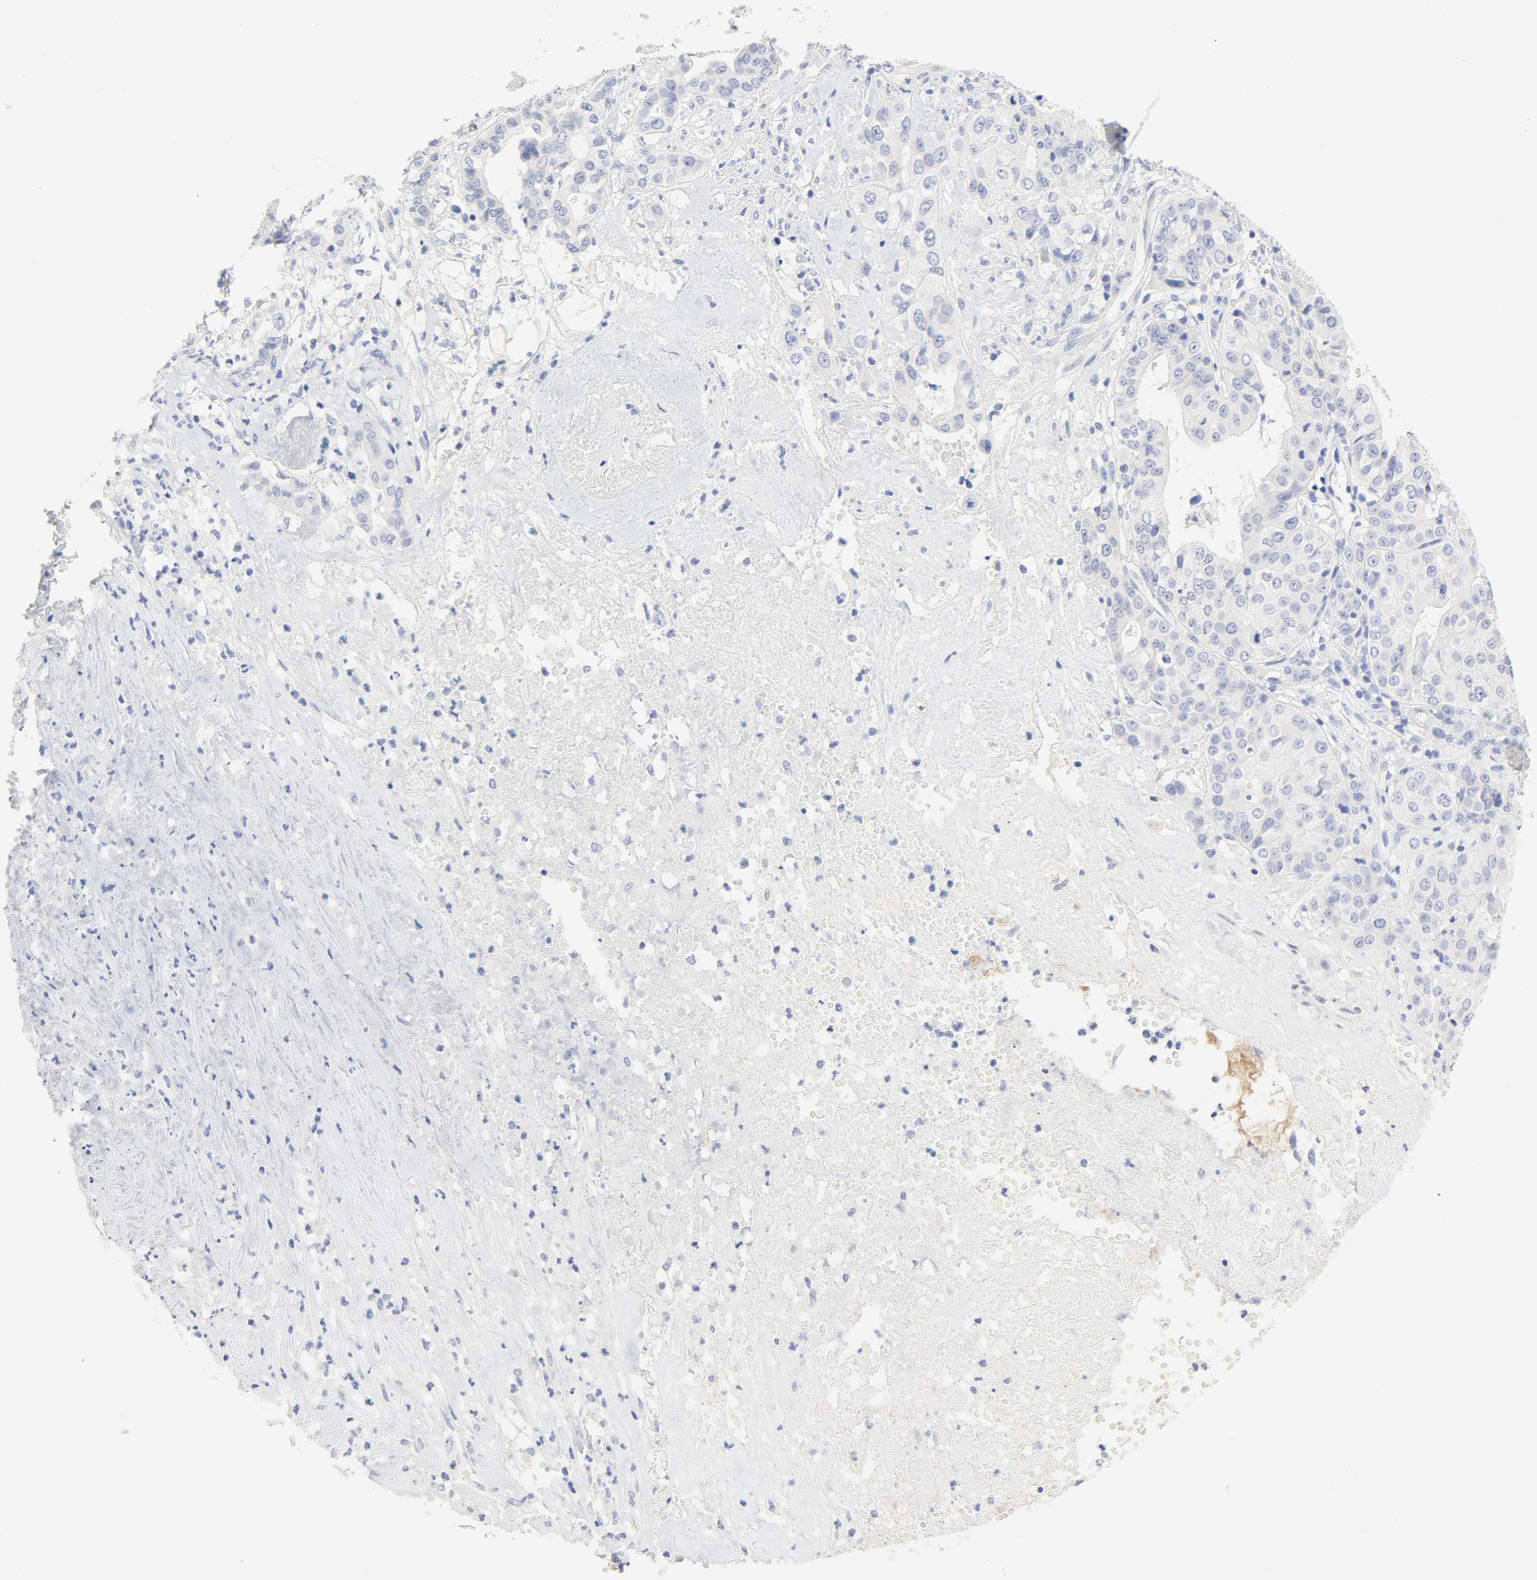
{"staining": {"intensity": "negative", "quantity": "none", "location": "none"}, "tissue": "liver cancer", "cell_type": "Tumor cells", "image_type": "cancer", "snomed": [{"axis": "morphology", "description": "Cholangiocarcinoma"}, {"axis": "topography", "description": "Liver"}], "caption": "A photomicrograph of liver cancer (cholangiocarcinoma) stained for a protein demonstrates no brown staining in tumor cells.", "gene": "SLCO1B3", "patient": {"sex": "female", "age": 61}}